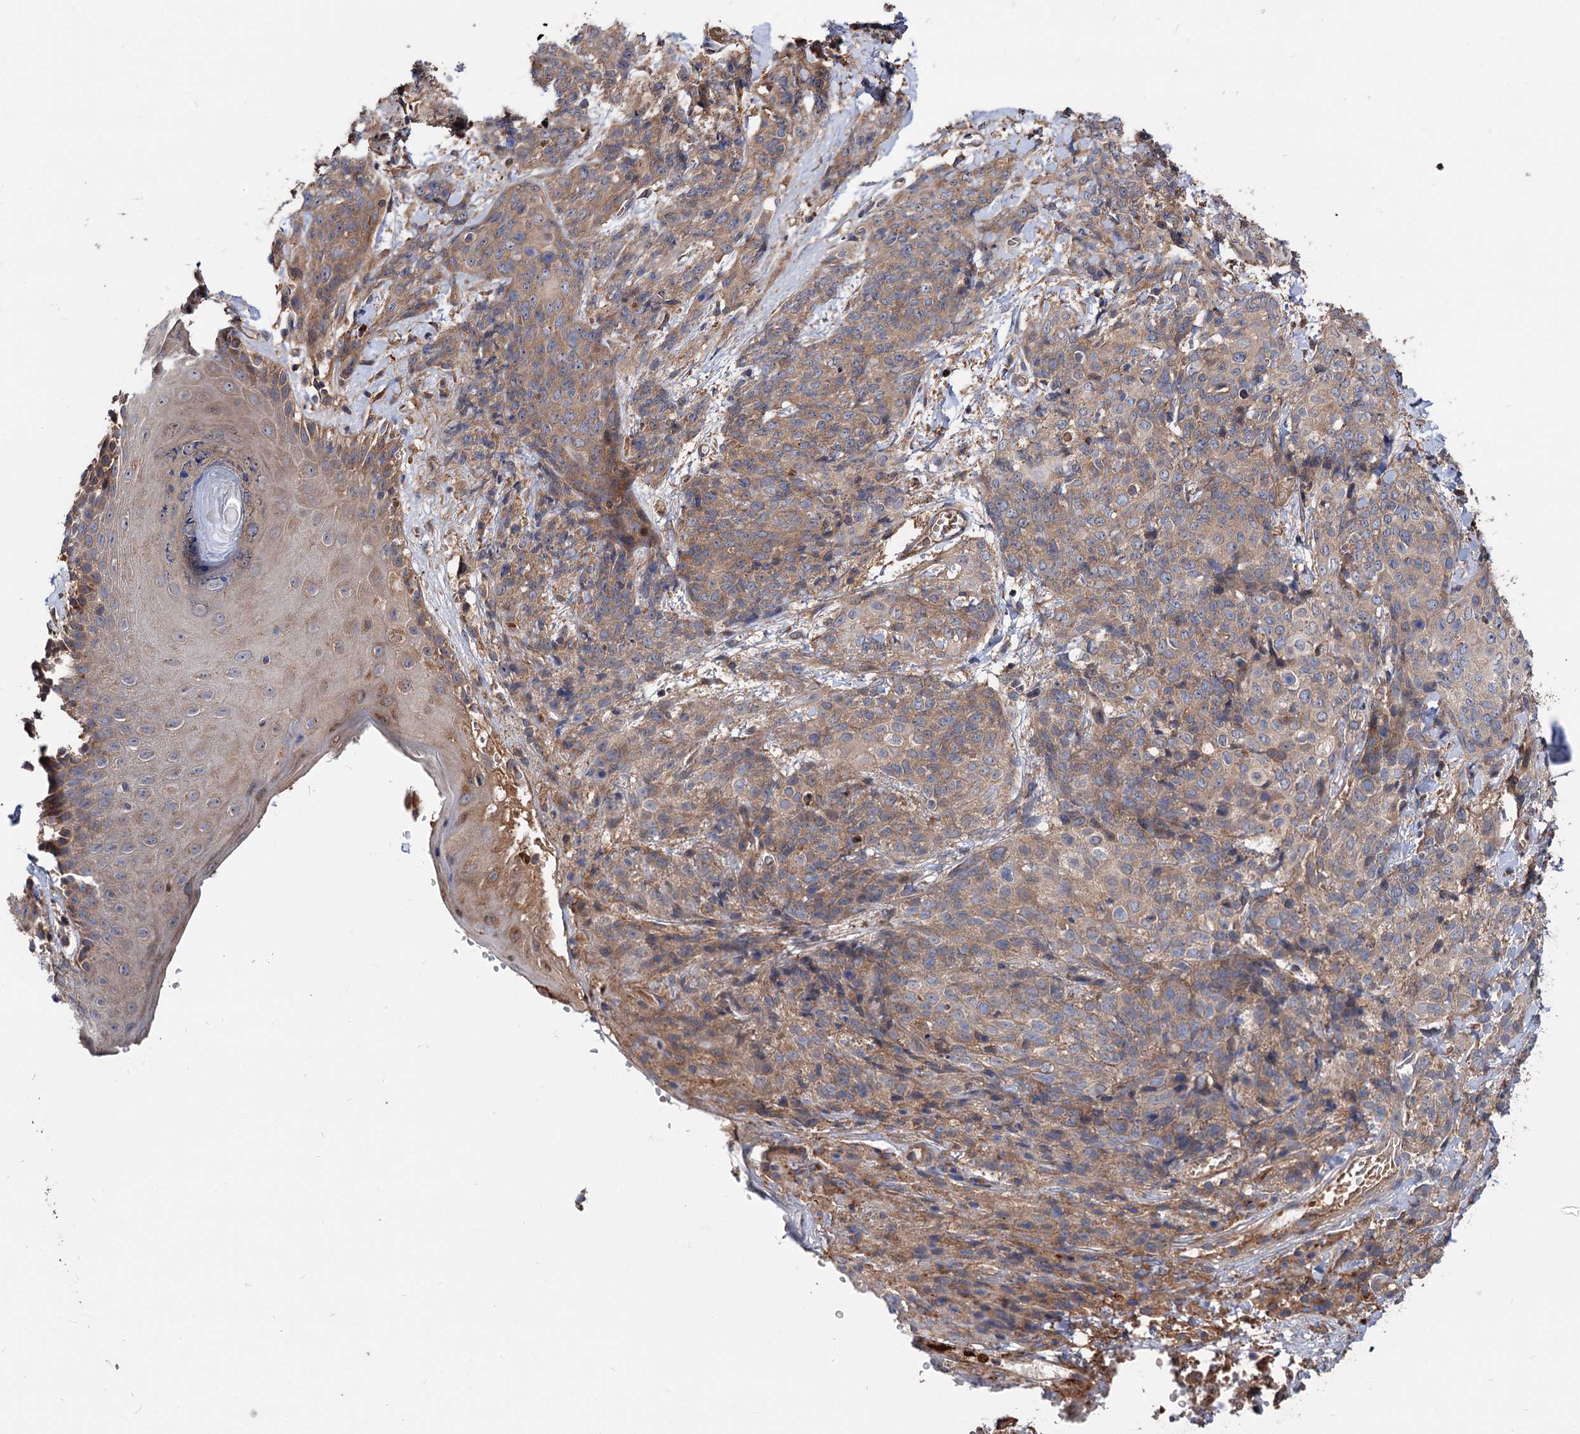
{"staining": {"intensity": "weak", "quantity": ">75%", "location": "cytoplasmic/membranous"}, "tissue": "skin cancer", "cell_type": "Tumor cells", "image_type": "cancer", "snomed": [{"axis": "morphology", "description": "Squamous cell carcinoma, NOS"}, {"axis": "topography", "description": "Skin"}, {"axis": "topography", "description": "Vulva"}], "caption": "DAB immunohistochemical staining of skin cancer exhibits weak cytoplasmic/membranous protein staining in approximately >75% of tumor cells.", "gene": "RNF111", "patient": {"sex": "female", "age": 85}}